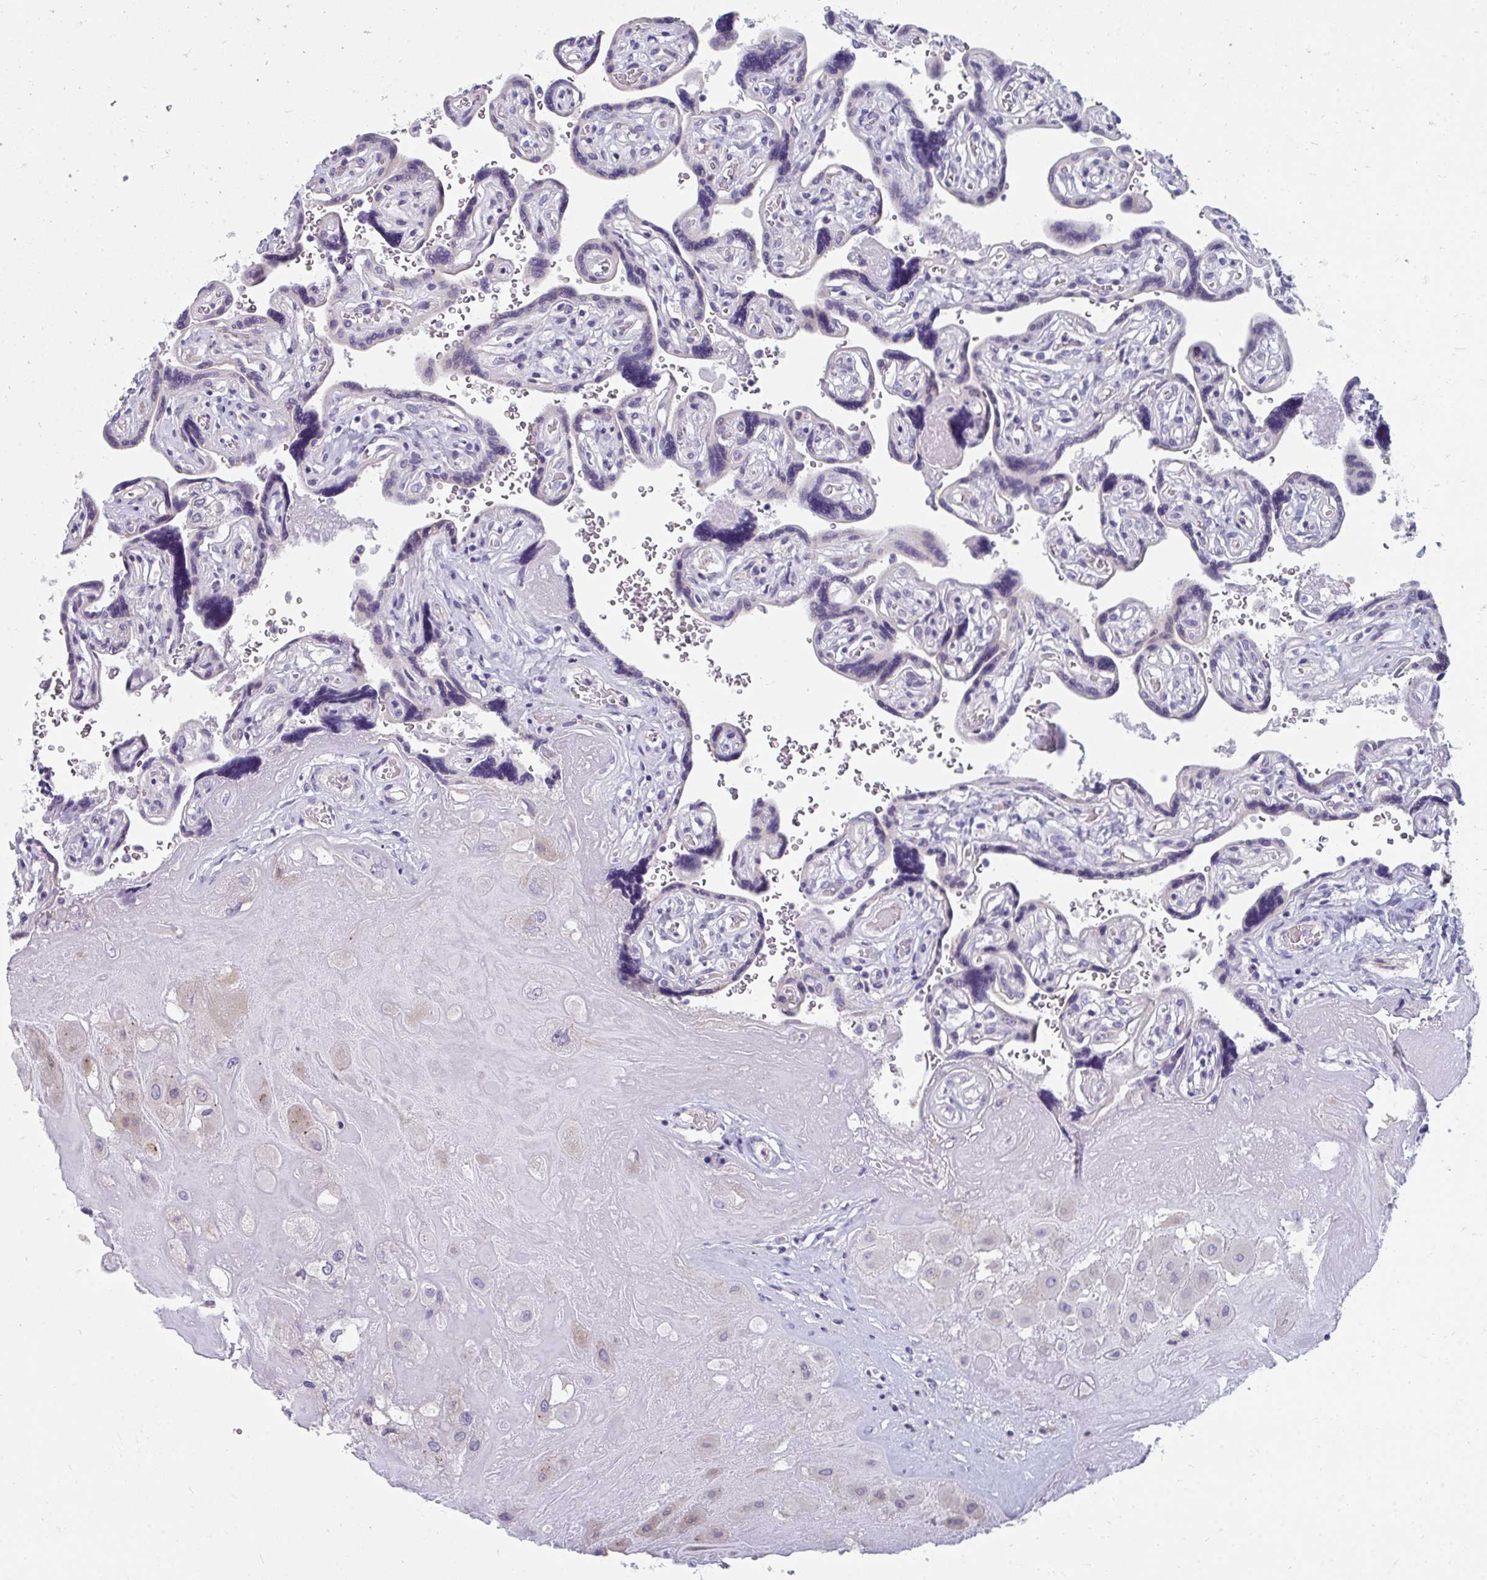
{"staining": {"intensity": "weak", "quantity": "<25%", "location": "cytoplasmic/membranous"}, "tissue": "placenta", "cell_type": "Decidual cells", "image_type": "normal", "snomed": [{"axis": "morphology", "description": "Normal tissue, NOS"}, {"axis": "topography", "description": "Placenta"}], "caption": "High power microscopy image of an immunohistochemistry (IHC) photomicrograph of normal placenta, revealing no significant staining in decidual cells. (Immunohistochemistry, brightfield microscopy, high magnification).", "gene": "EIF1AD", "patient": {"sex": "female", "age": 32}}